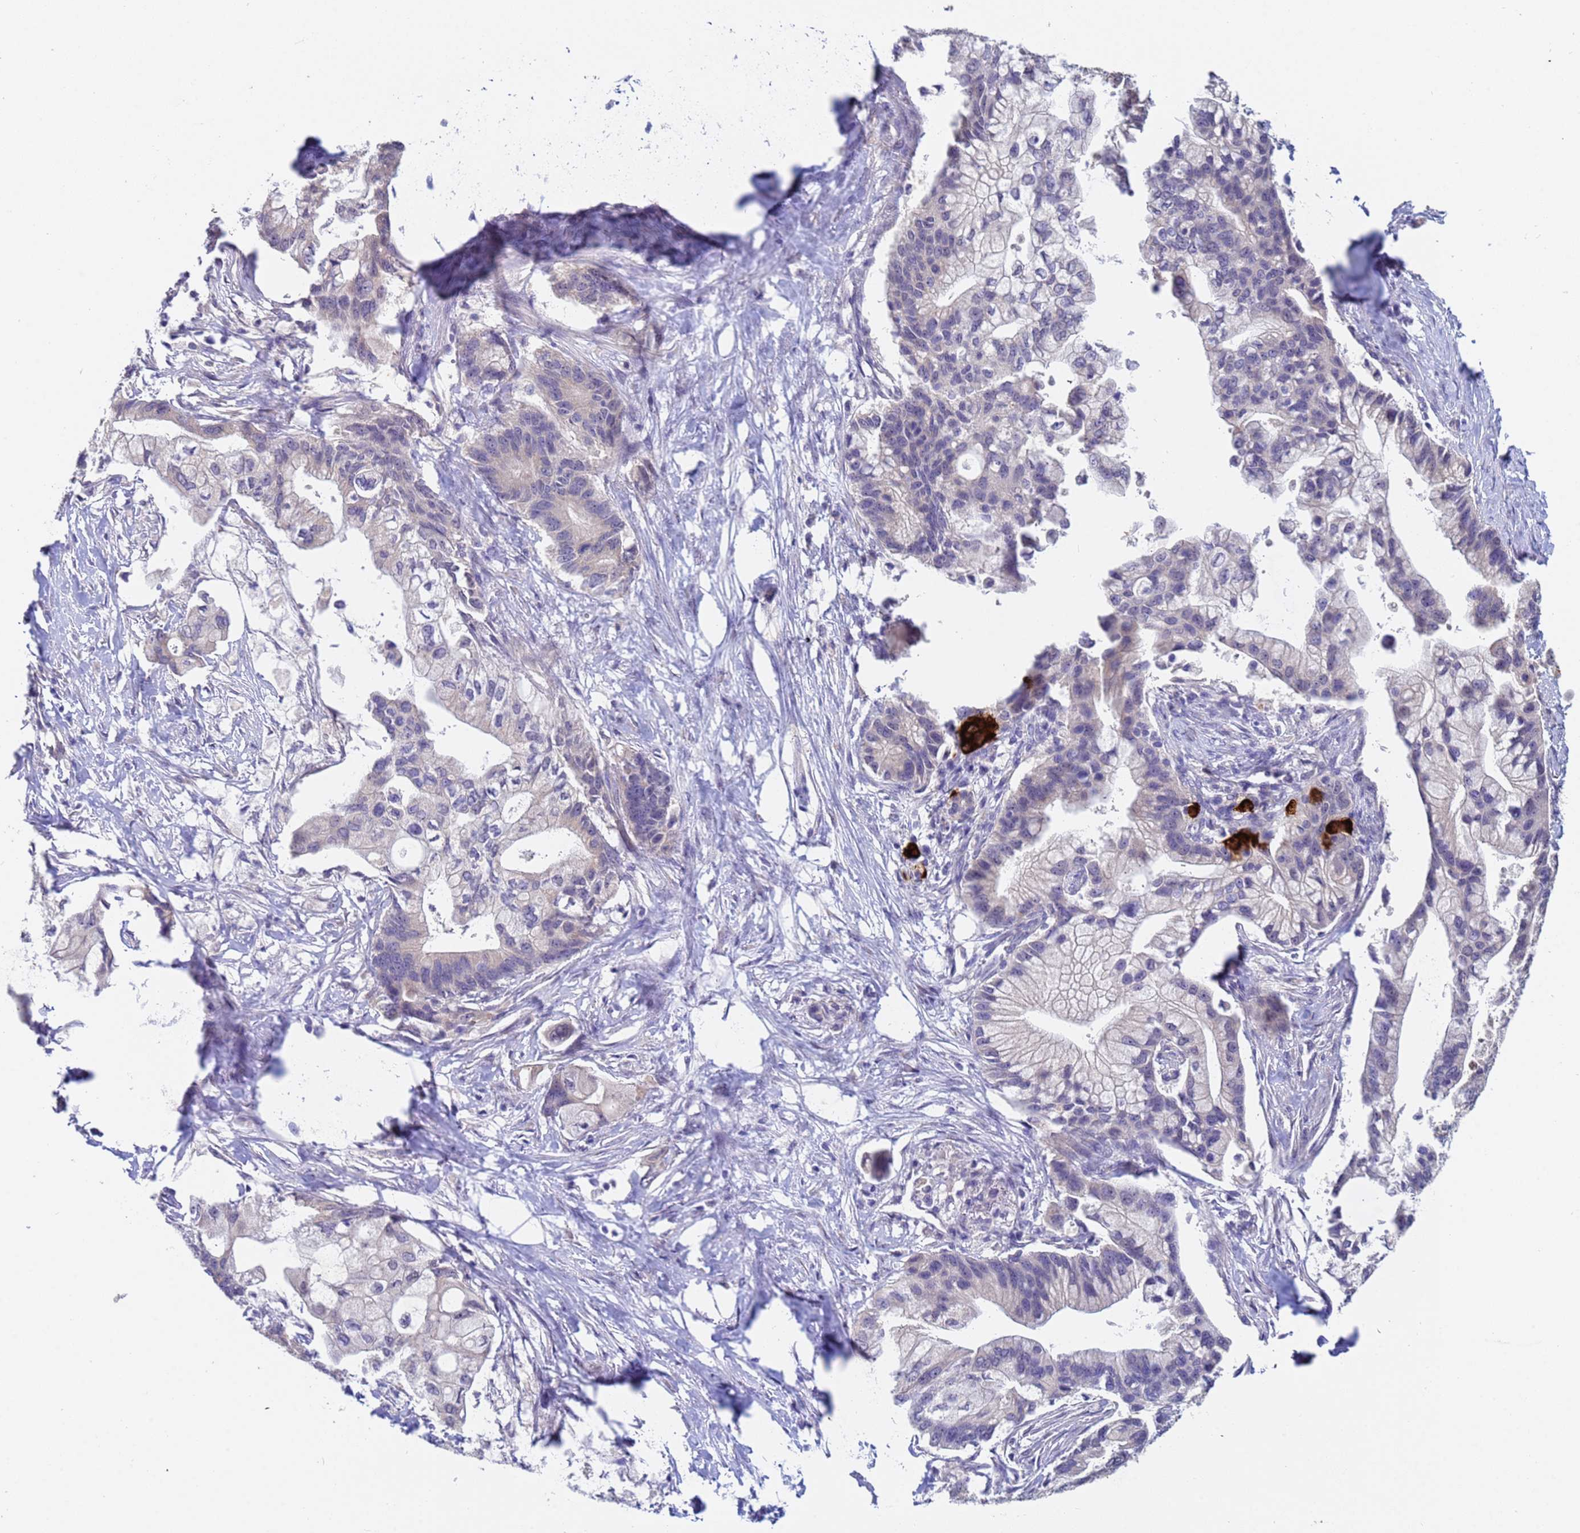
{"staining": {"intensity": "negative", "quantity": "none", "location": "none"}, "tissue": "pancreatic cancer", "cell_type": "Tumor cells", "image_type": "cancer", "snomed": [{"axis": "morphology", "description": "Adenocarcinoma, NOS"}, {"axis": "topography", "description": "Pancreas"}], "caption": "Immunohistochemical staining of pancreatic cancer (adenocarcinoma) reveals no significant staining in tumor cells. (DAB immunohistochemistry (IHC) visualized using brightfield microscopy, high magnification).", "gene": "IHO1", "patient": {"sex": "male", "age": 68}}